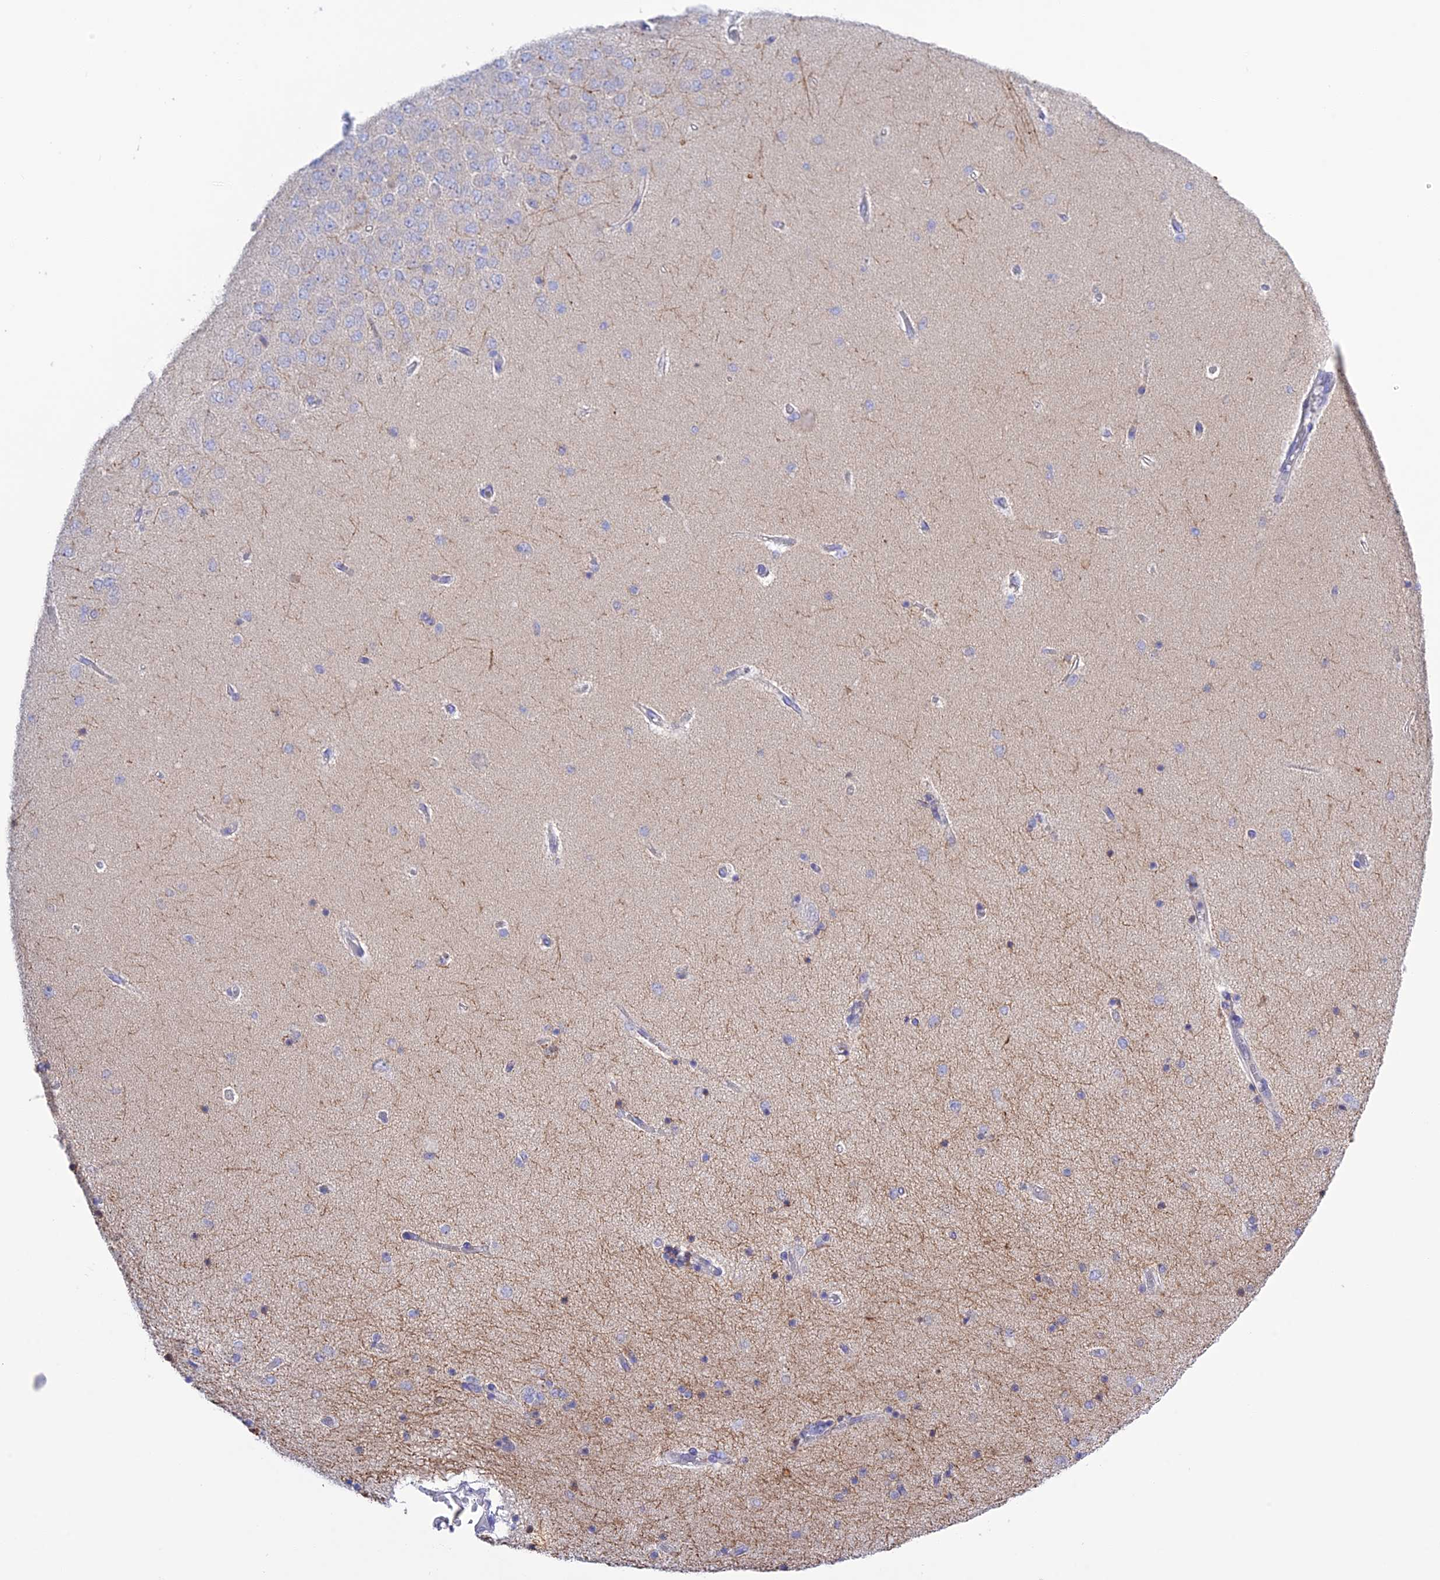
{"staining": {"intensity": "negative", "quantity": "none", "location": "none"}, "tissue": "hippocampus", "cell_type": "Glial cells", "image_type": "normal", "snomed": [{"axis": "morphology", "description": "Normal tissue, NOS"}, {"axis": "topography", "description": "Hippocampus"}], "caption": "This is a micrograph of IHC staining of unremarkable hippocampus, which shows no staining in glial cells.", "gene": "CHSY3", "patient": {"sex": "female", "age": 54}}